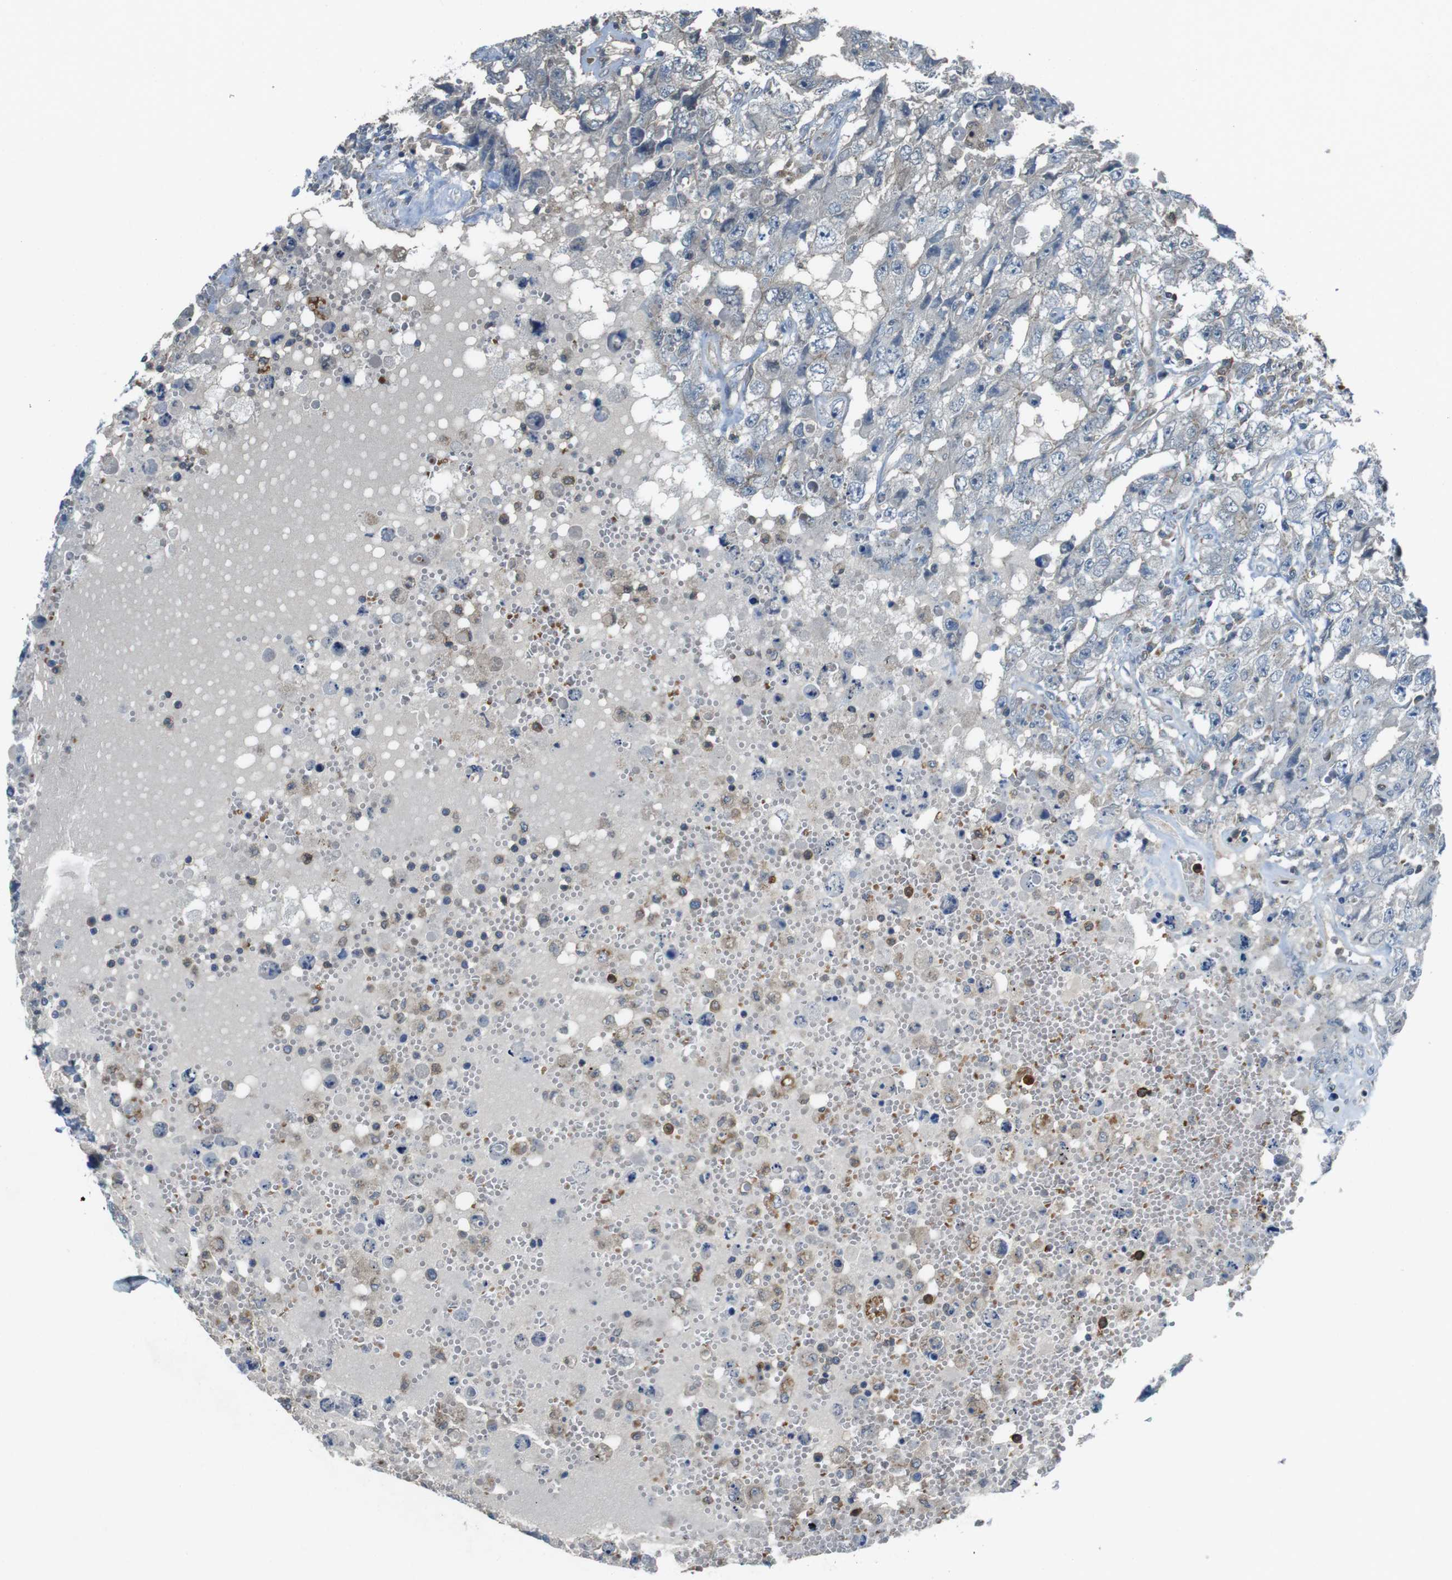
{"staining": {"intensity": "negative", "quantity": "none", "location": "none"}, "tissue": "testis cancer", "cell_type": "Tumor cells", "image_type": "cancer", "snomed": [{"axis": "morphology", "description": "Carcinoma, Embryonal, NOS"}, {"axis": "topography", "description": "Testis"}], "caption": "Immunohistochemical staining of testis embryonal carcinoma displays no significant positivity in tumor cells.", "gene": "LRRC3B", "patient": {"sex": "male", "age": 26}}